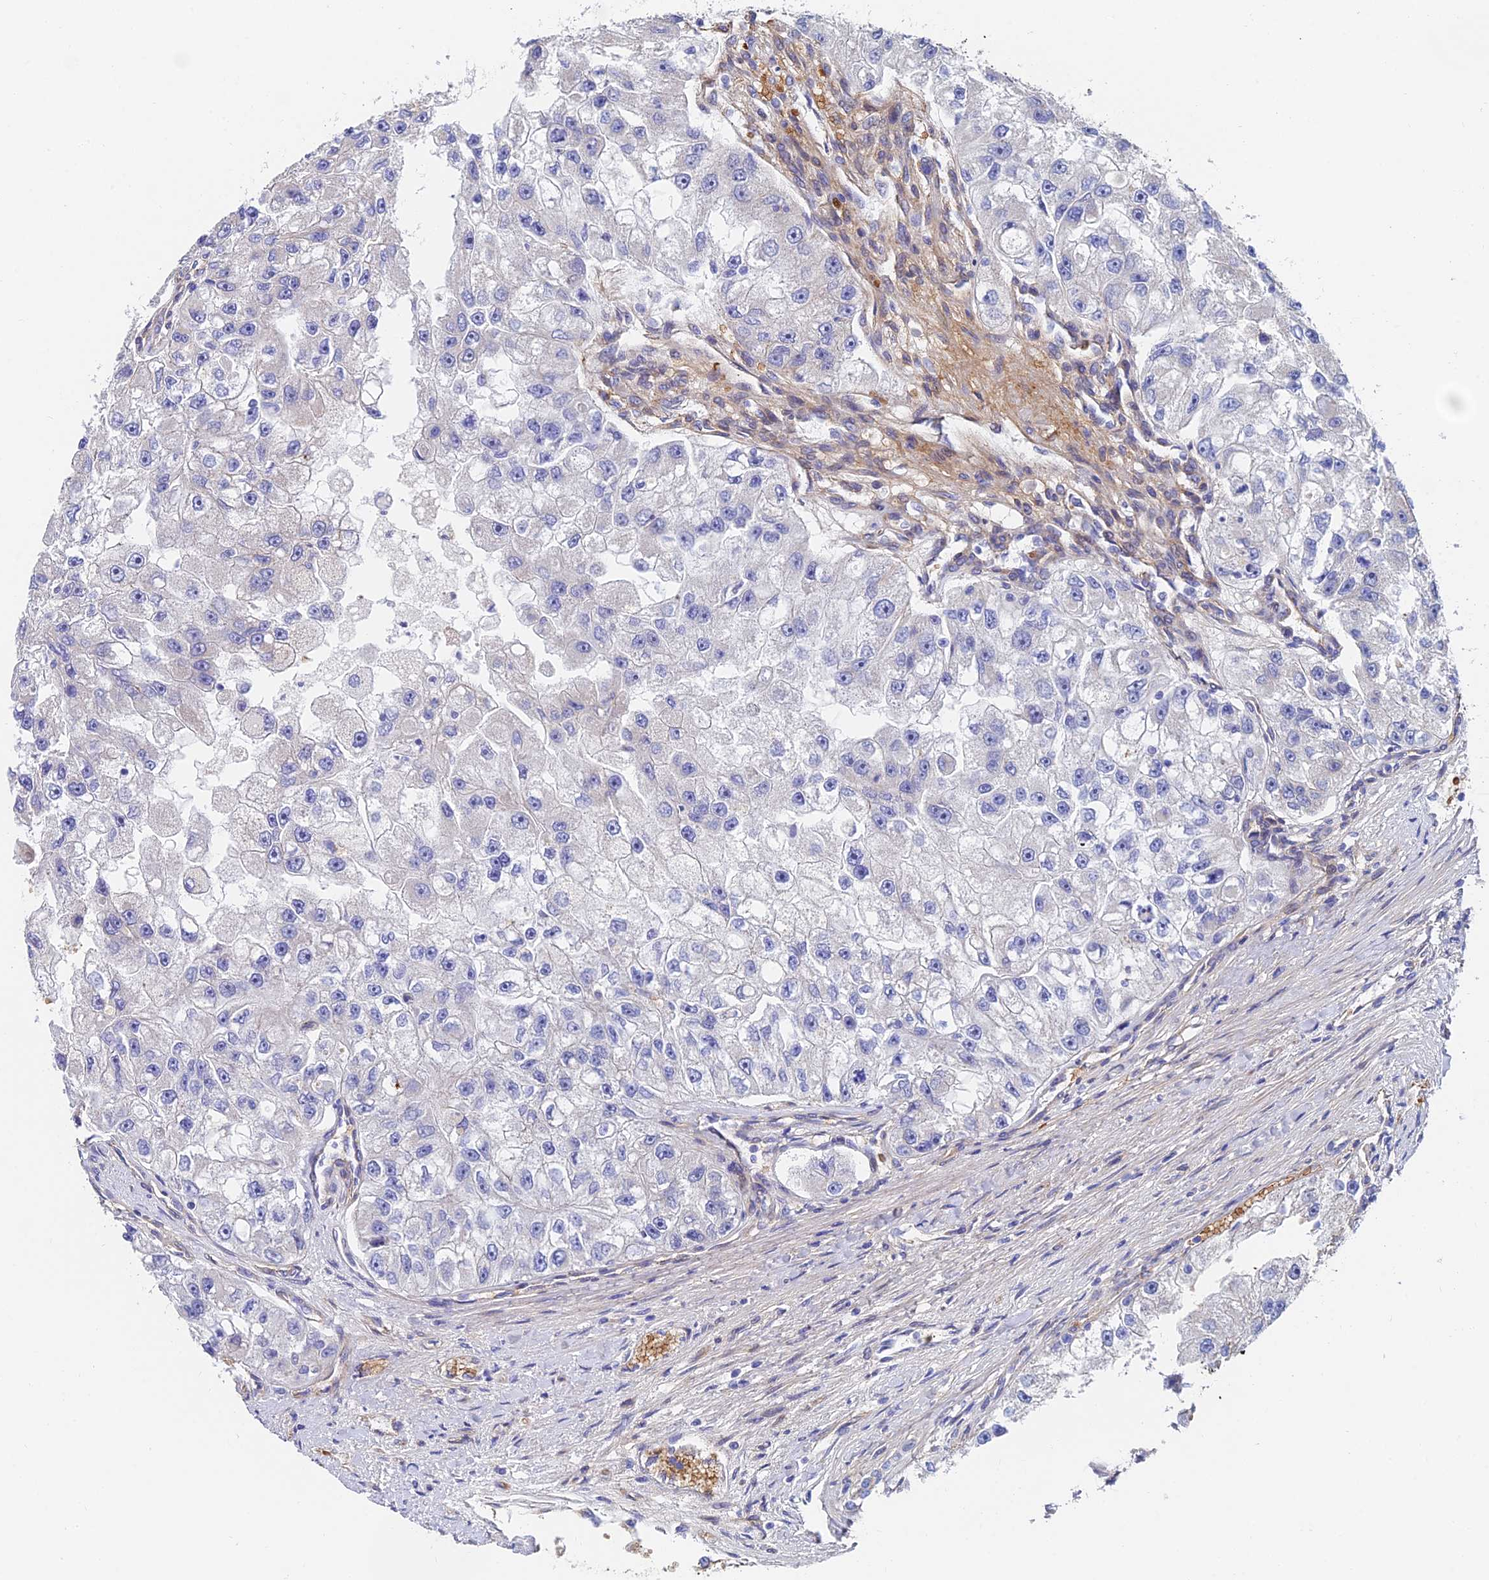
{"staining": {"intensity": "negative", "quantity": "none", "location": "none"}, "tissue": "renal cancer", "cell_type": "Tumor cells", "image_type": "cancer", "snomed": [{"axis": "morphology", "description": "Adenocarcinoma, NOS"}, {"axis": "topography", "description": "Kidney"}], "caption": "Tumor cells are negative for protein expression in human renal cancer (adenocarcinoma). The staining was performed using DAB to visualize the protein expression in brown, while the nuclei were stained in blue with hematoxylin (Magnification: 20x).", "gene": "ADGRF3", "patient": {"sex": "male", "age": 63}}